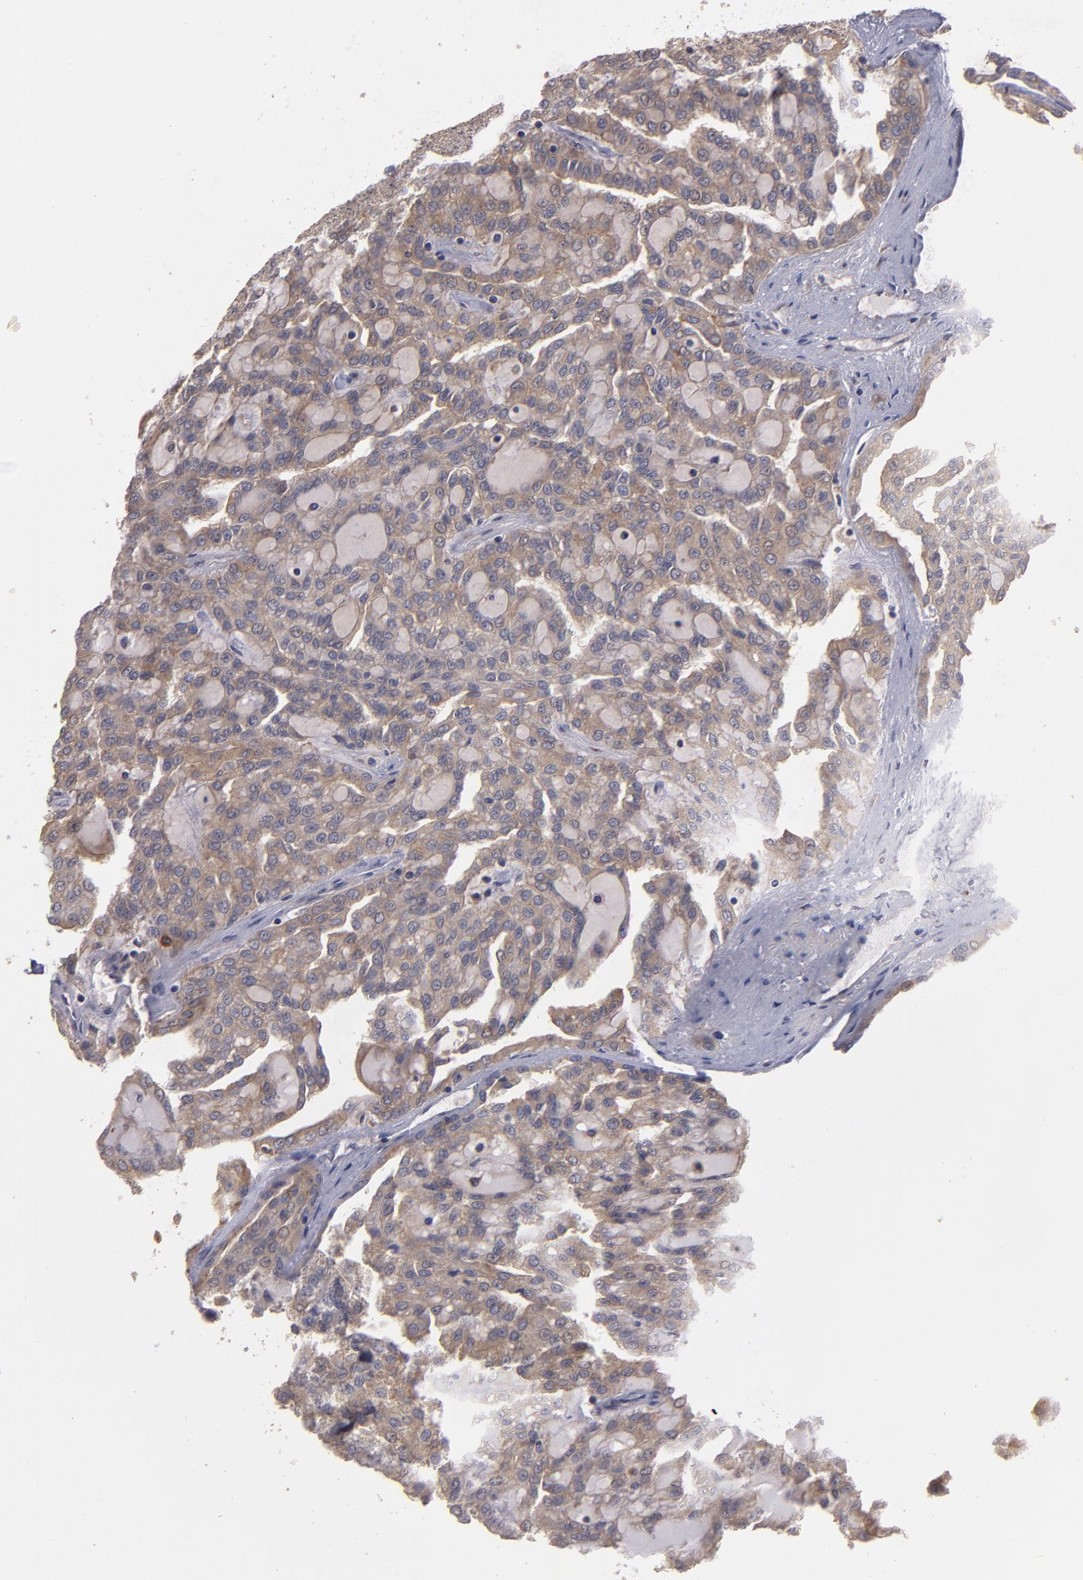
{"staining": {"intensity": "weak", "quantity": ">75%", "location": "cytoplasmic/membranous"}, "tissue": "renal cancer", "cell_type": "Tumor cells", "image_type": "cancer", "snomed": [{"axis": "morphology", "description": "Adenocarcinoma, NOS"}, {"axis": "topography", "description": "Kidney"}], "caption": "Adenocarcinoma (renal) stained with IHC shows weak cytoplasmic/membranous staining in approximately >75% of tumor cells.", "gene": "CTSO", "patient": {"sex": "male", "age": 63}}